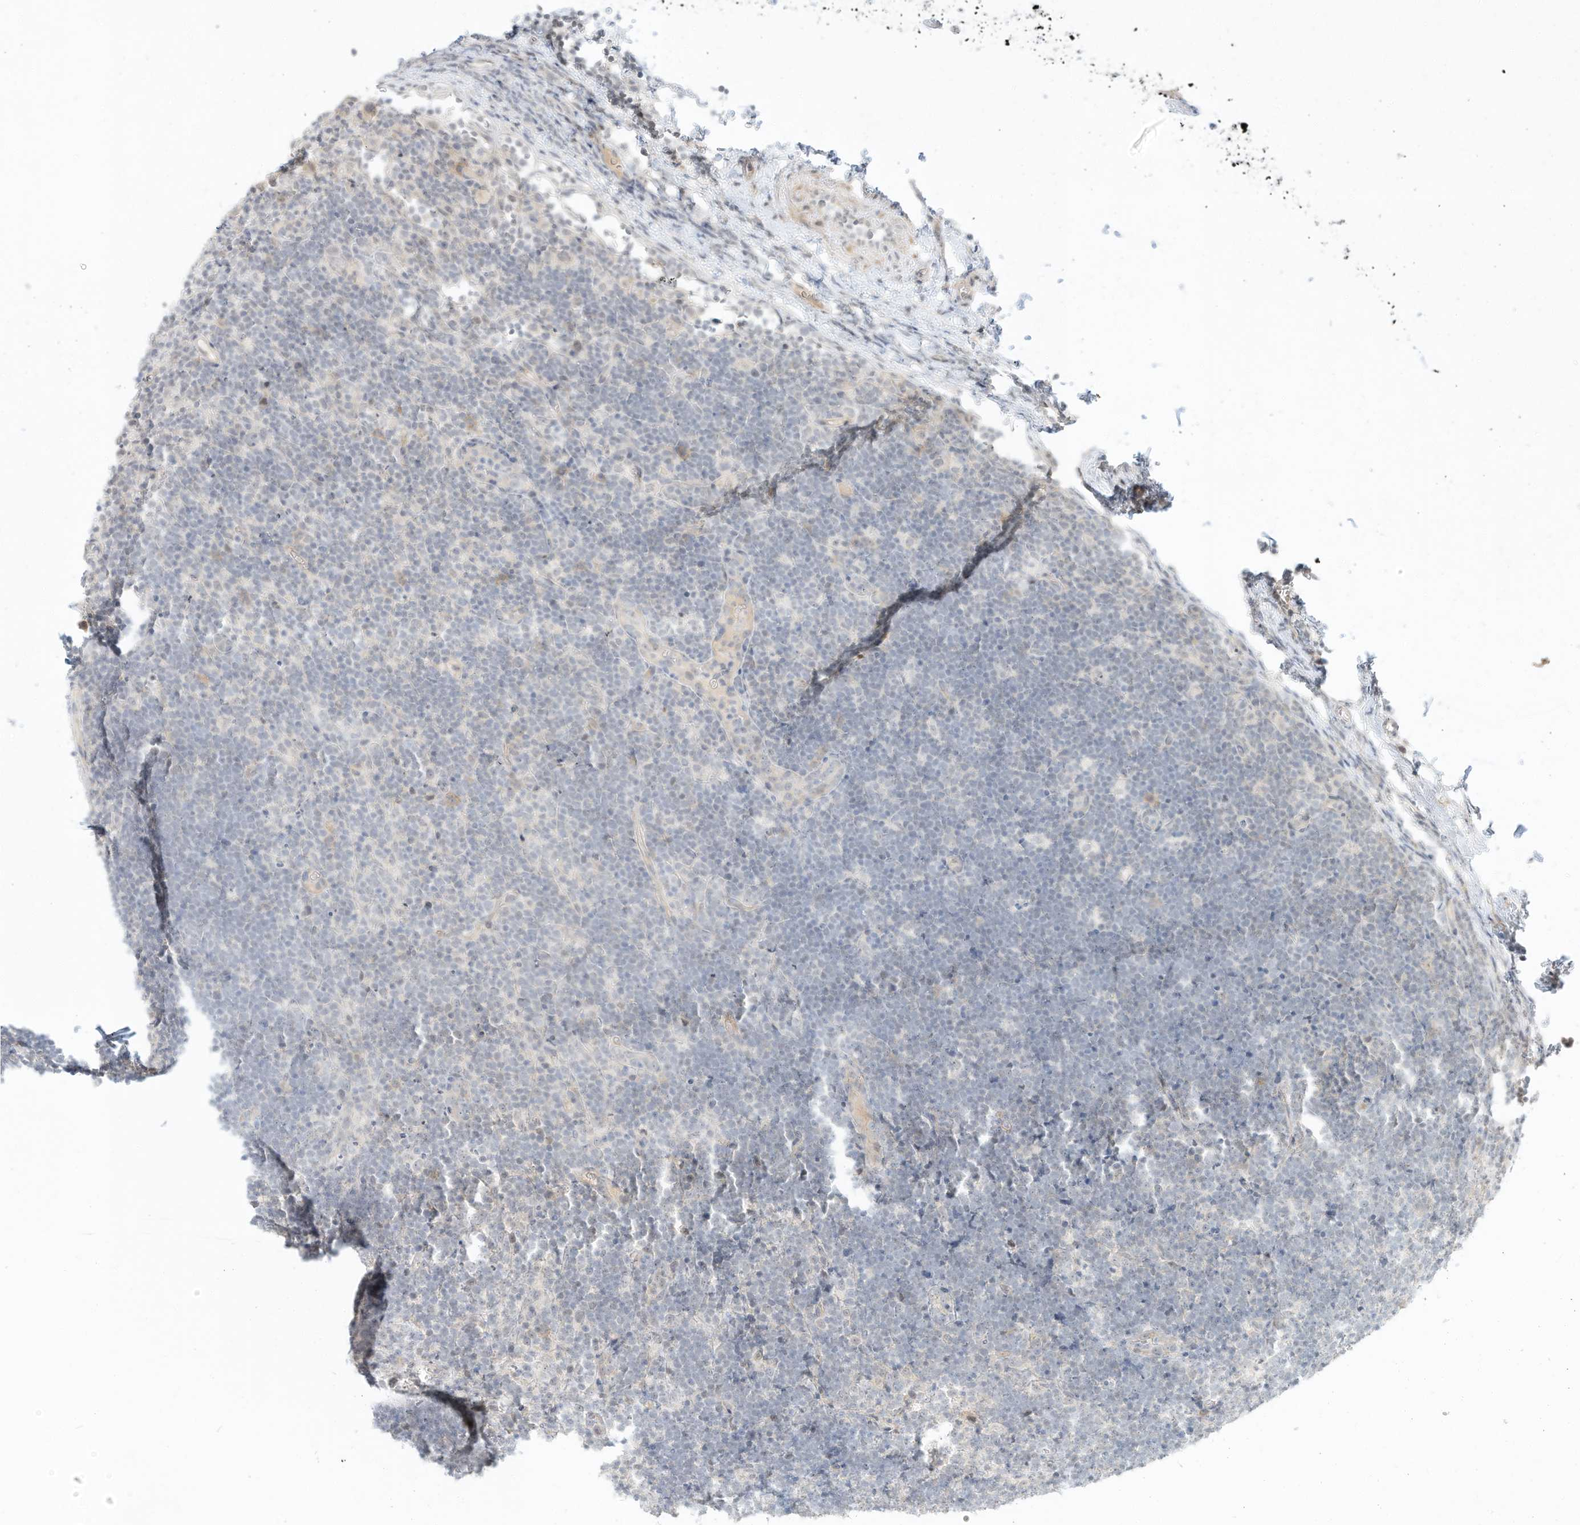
{"staining": {"intensity": "negative", "quantity": "none", "location": "none"}, "tissue": "lymphoma", "cell_type": "Tumor cells", "image_type": "cancer", "snomed": [{"axis": "morphology", "description": "Malignant lymphoma, non-Hodgkin's type, High grade"}, {"axis": "topography", "description": "Lymph node"}], "caption": "The histopathology image displays no staining of tumor cells in malignant lymphoma, non-Hodgkin's type (high-grade). The staining is performed using DAB brown chromogen with nuclei counter-stained in using hematoxylin.", "gene": "PAK6", "patient": {"sex": "male", "age": 13}}